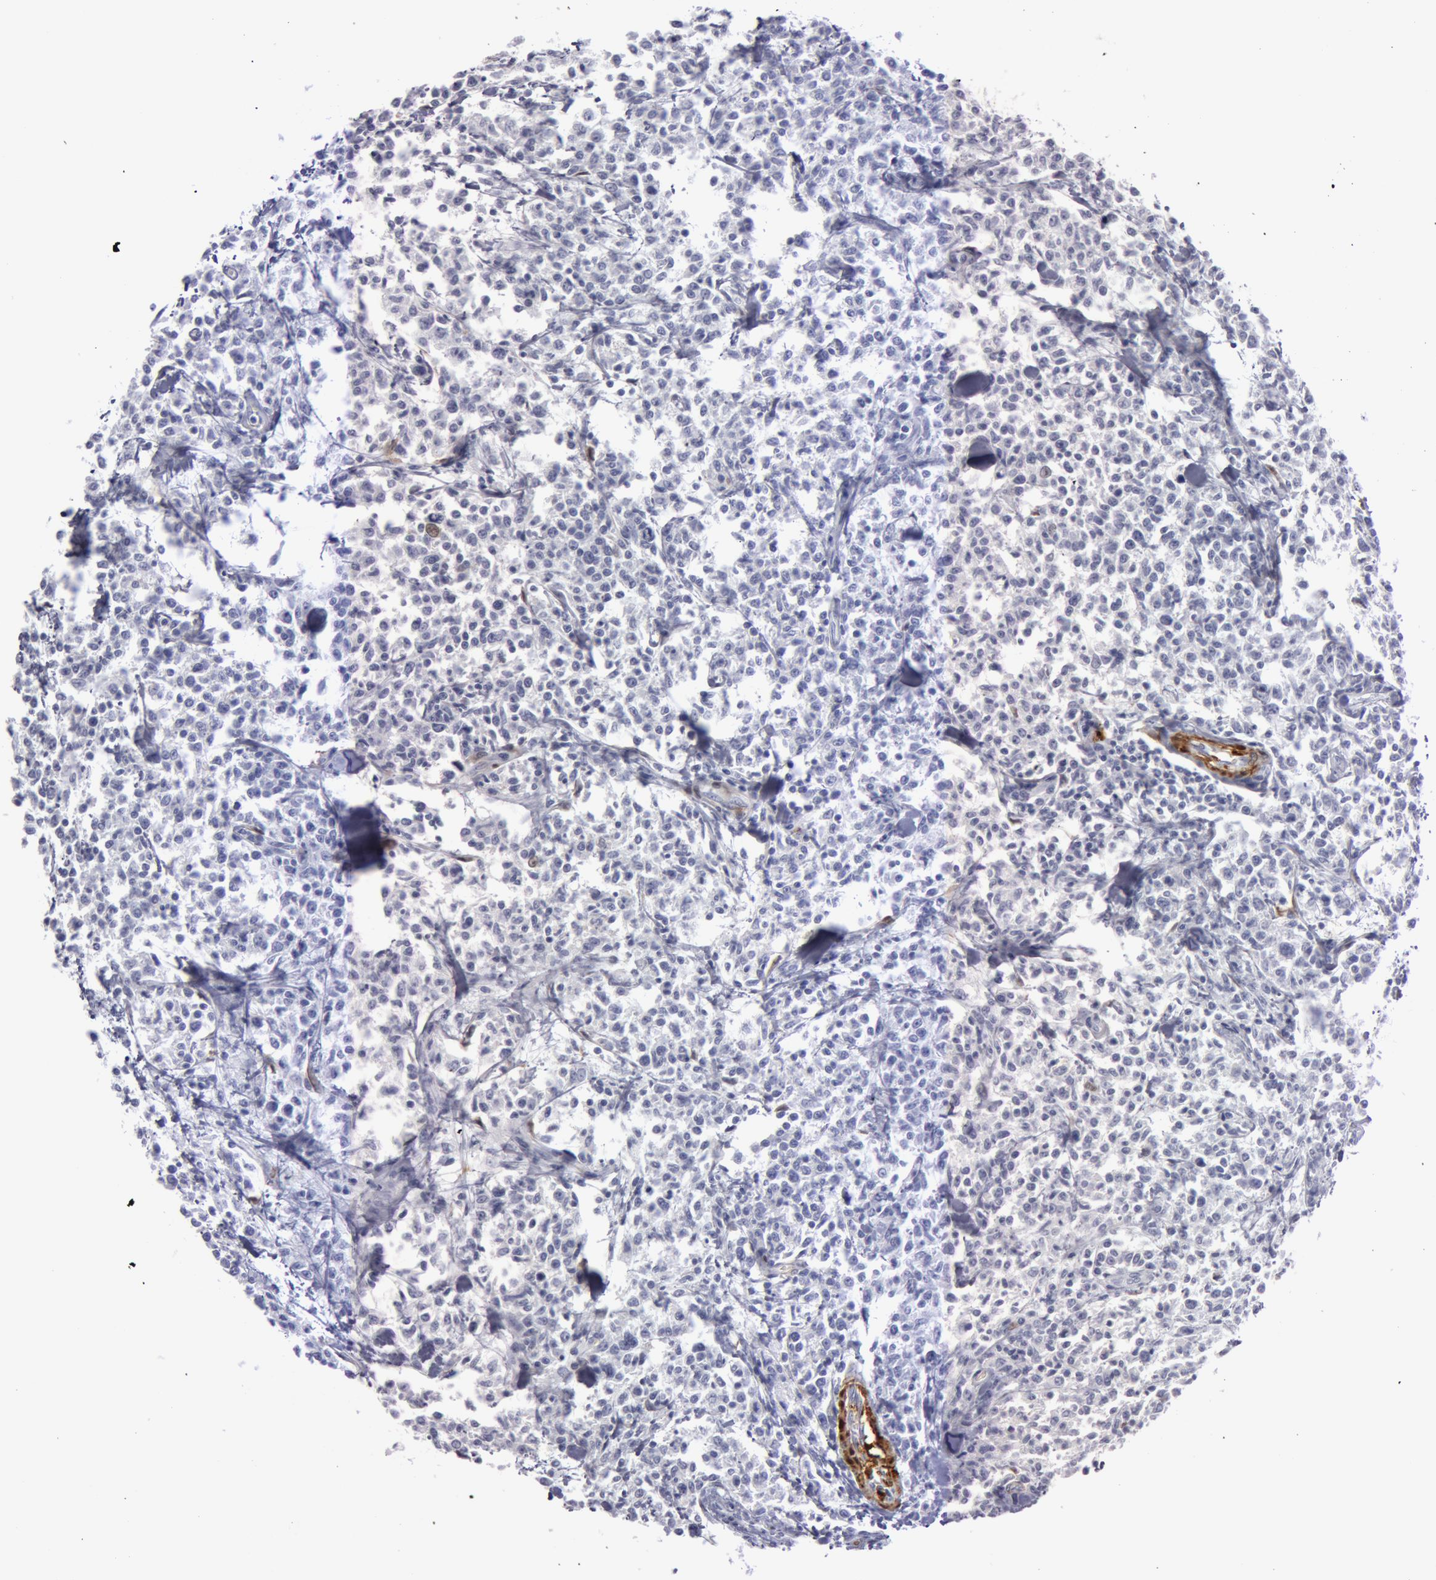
{"staining": {"intensity": "weak", "quantity": "<25%", "location": "cytoplasmic/membranous"}, "tissue": "lymphoma", "cell_type": "Tumor cells", "image_type": "cancer", "snomed": [{"axis": "morphology", "description": "Malignant lymphoma, non-Hodgkin's type, Low grade"}, {"axis": "topography", "description": "Small intestine"}], "caption": "High magnification brightfield microscopy of lymphoma stained with DAB (3,3'-diaminobenzidine) (brown) and counterstained with hematoxylin (blue): tumor cells show no significant expression.", "gene": "TAGLN", "patient": {"sex": "female", "age": 59}}